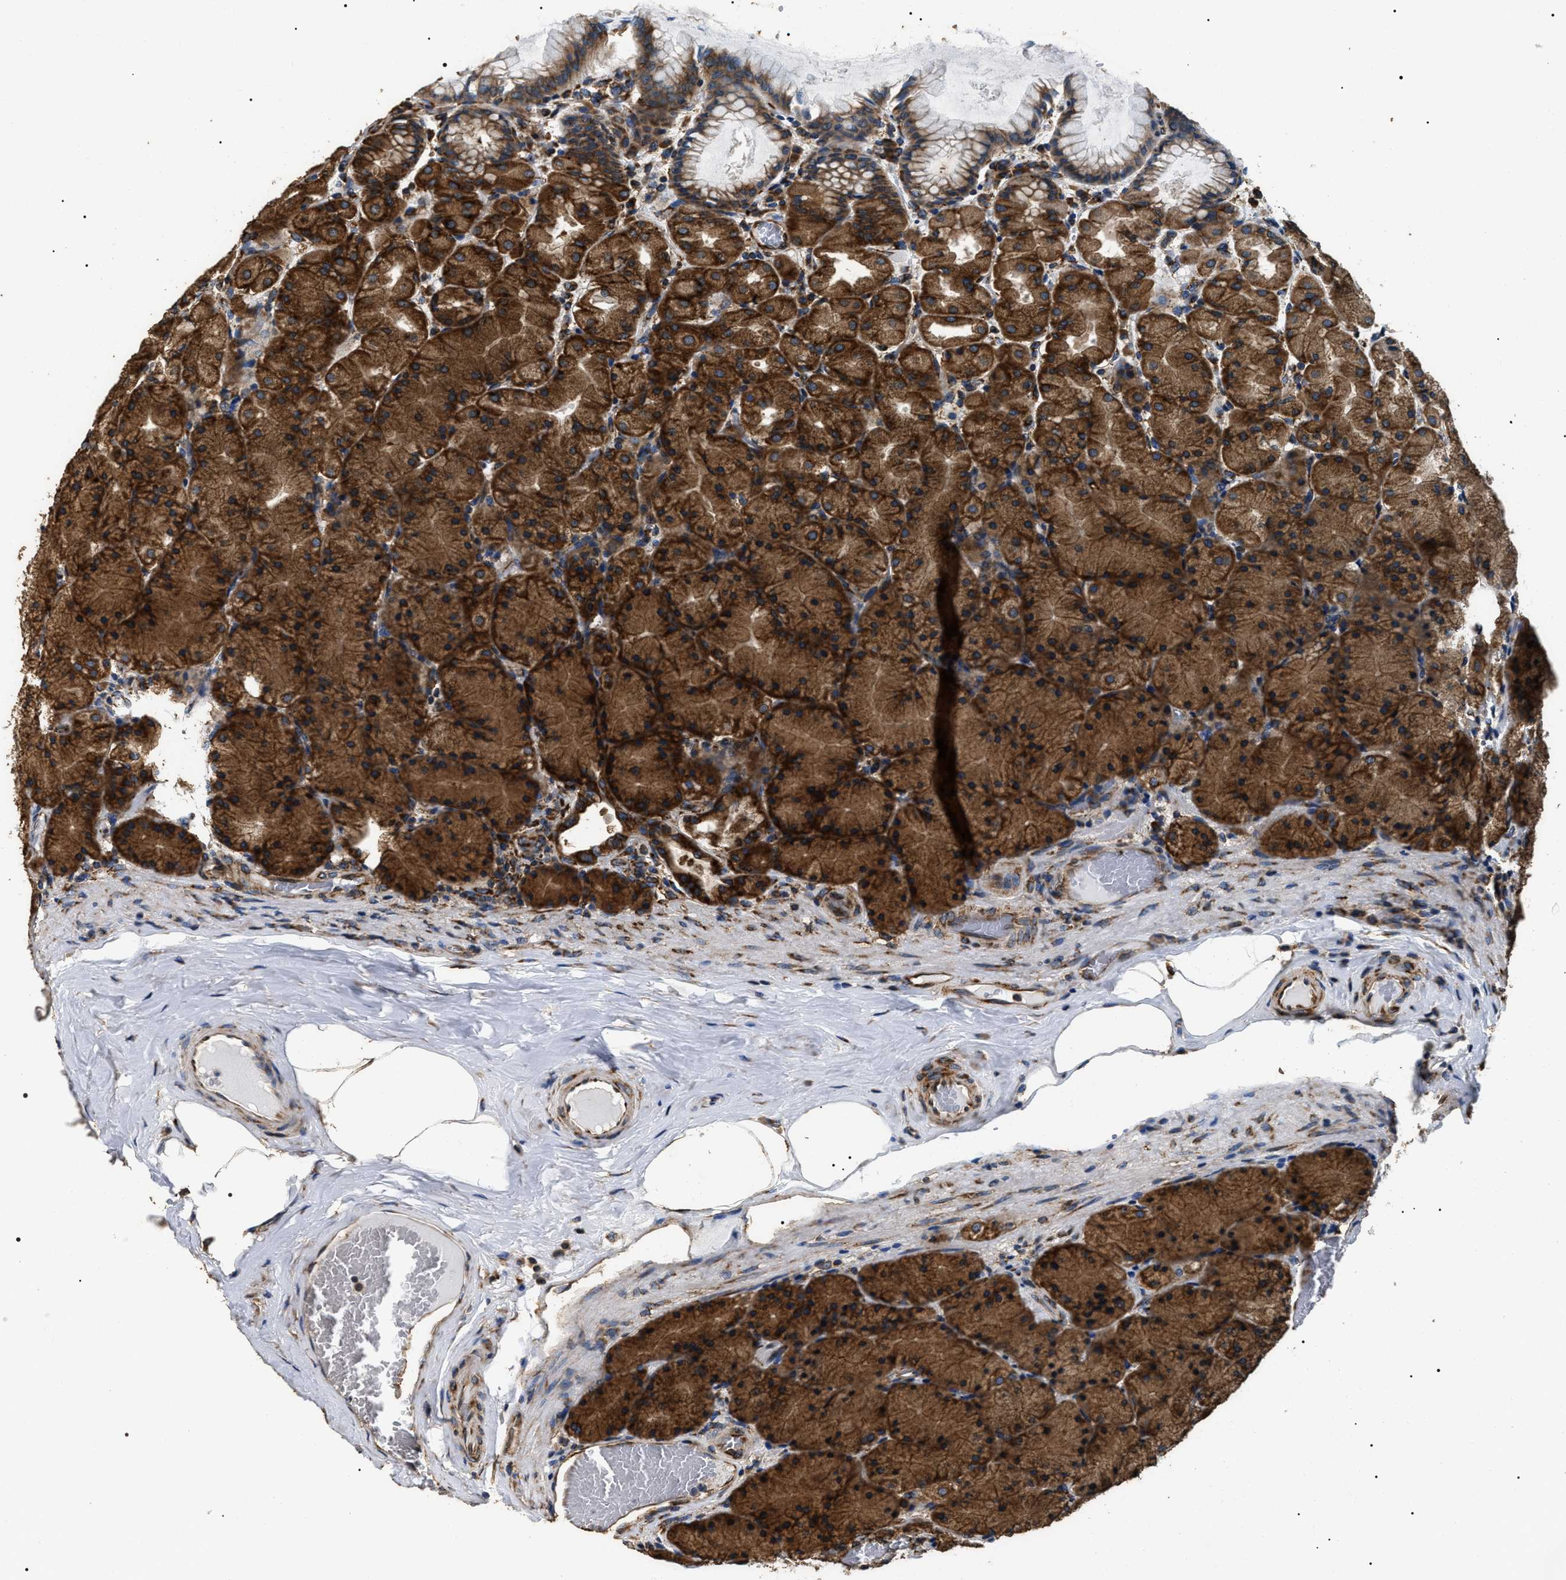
{"staining": {"intensity": "strong", "quantity": ">75%", "location": "cytoplasmic/membranous"}, "tissue": "stomach", "cell_type": "Glandular cells", "image_type": "normal", "snomed": [{"axis": "morphology", "description": "Normal tissue, NOS"}, {"axis": "topography", "description": "Stomach, upper"}], "caption": "Glandular cells demonstrate high levels of strong cytoplasmic/membranous expression in about >75% of cells in unremarkable human stomach.", "gene": "KTN1", "patient": {"sex": "female", "age": 56}}